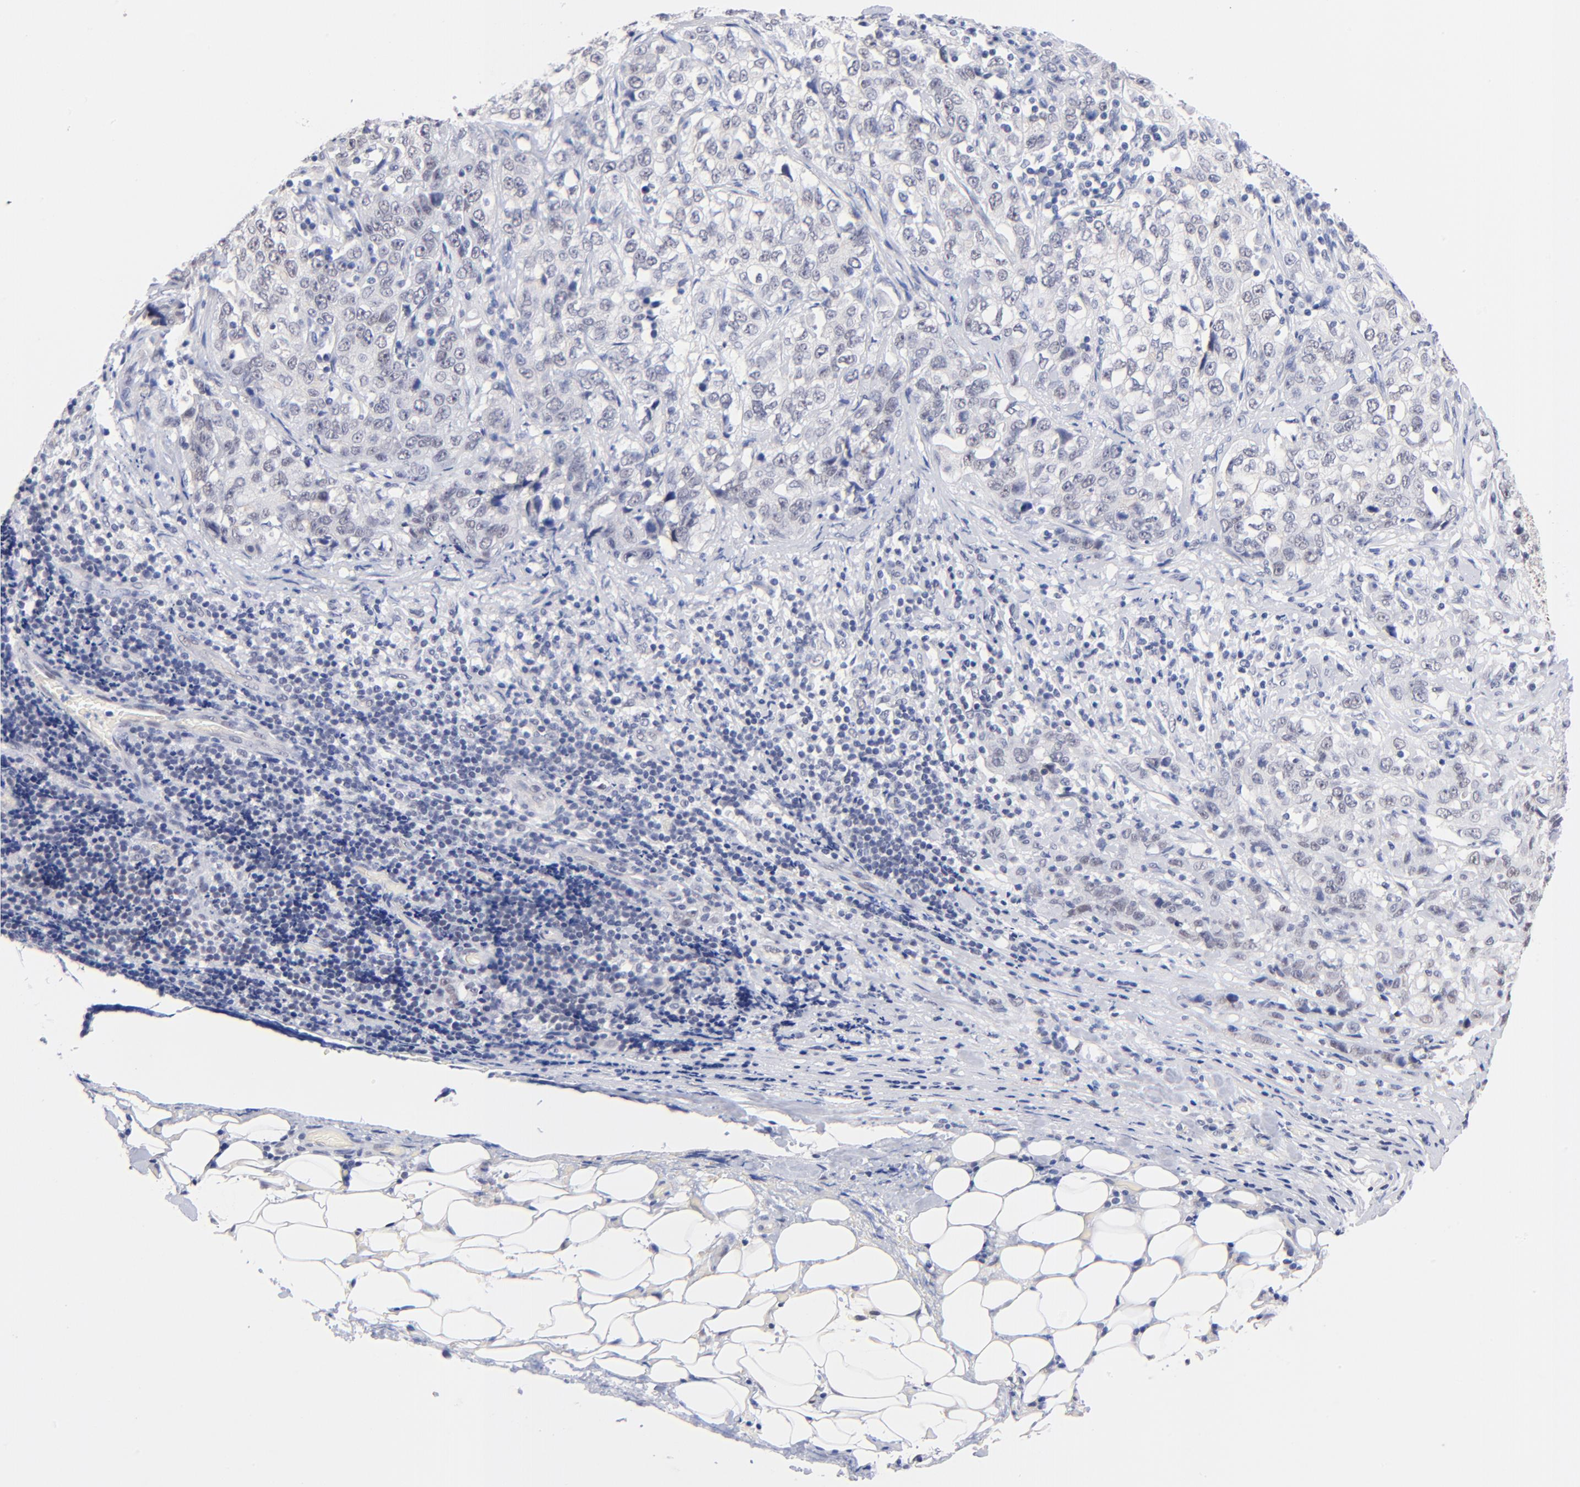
{"staining": {"intensity": "negative", "quantity": "none", "location": "none"}, "tissue": "stomach cancer", "cell_type": "Tumor cells", "image_type": "cancer", "snomed": [{"axis": "morphology", "description": "Adenocarcinoma, NOS"}, {"axis": "topography", "description": "Stomach"}], "caption": "Tumor cells are negative for brown protein staining in stomach cancer. (DAB (3,3'-diaminobenzidine) IHC visualized using brightfield microscopy, high magnification).", "gene": "ZNF74", "patient": {"sex": "male", "age": 48}}